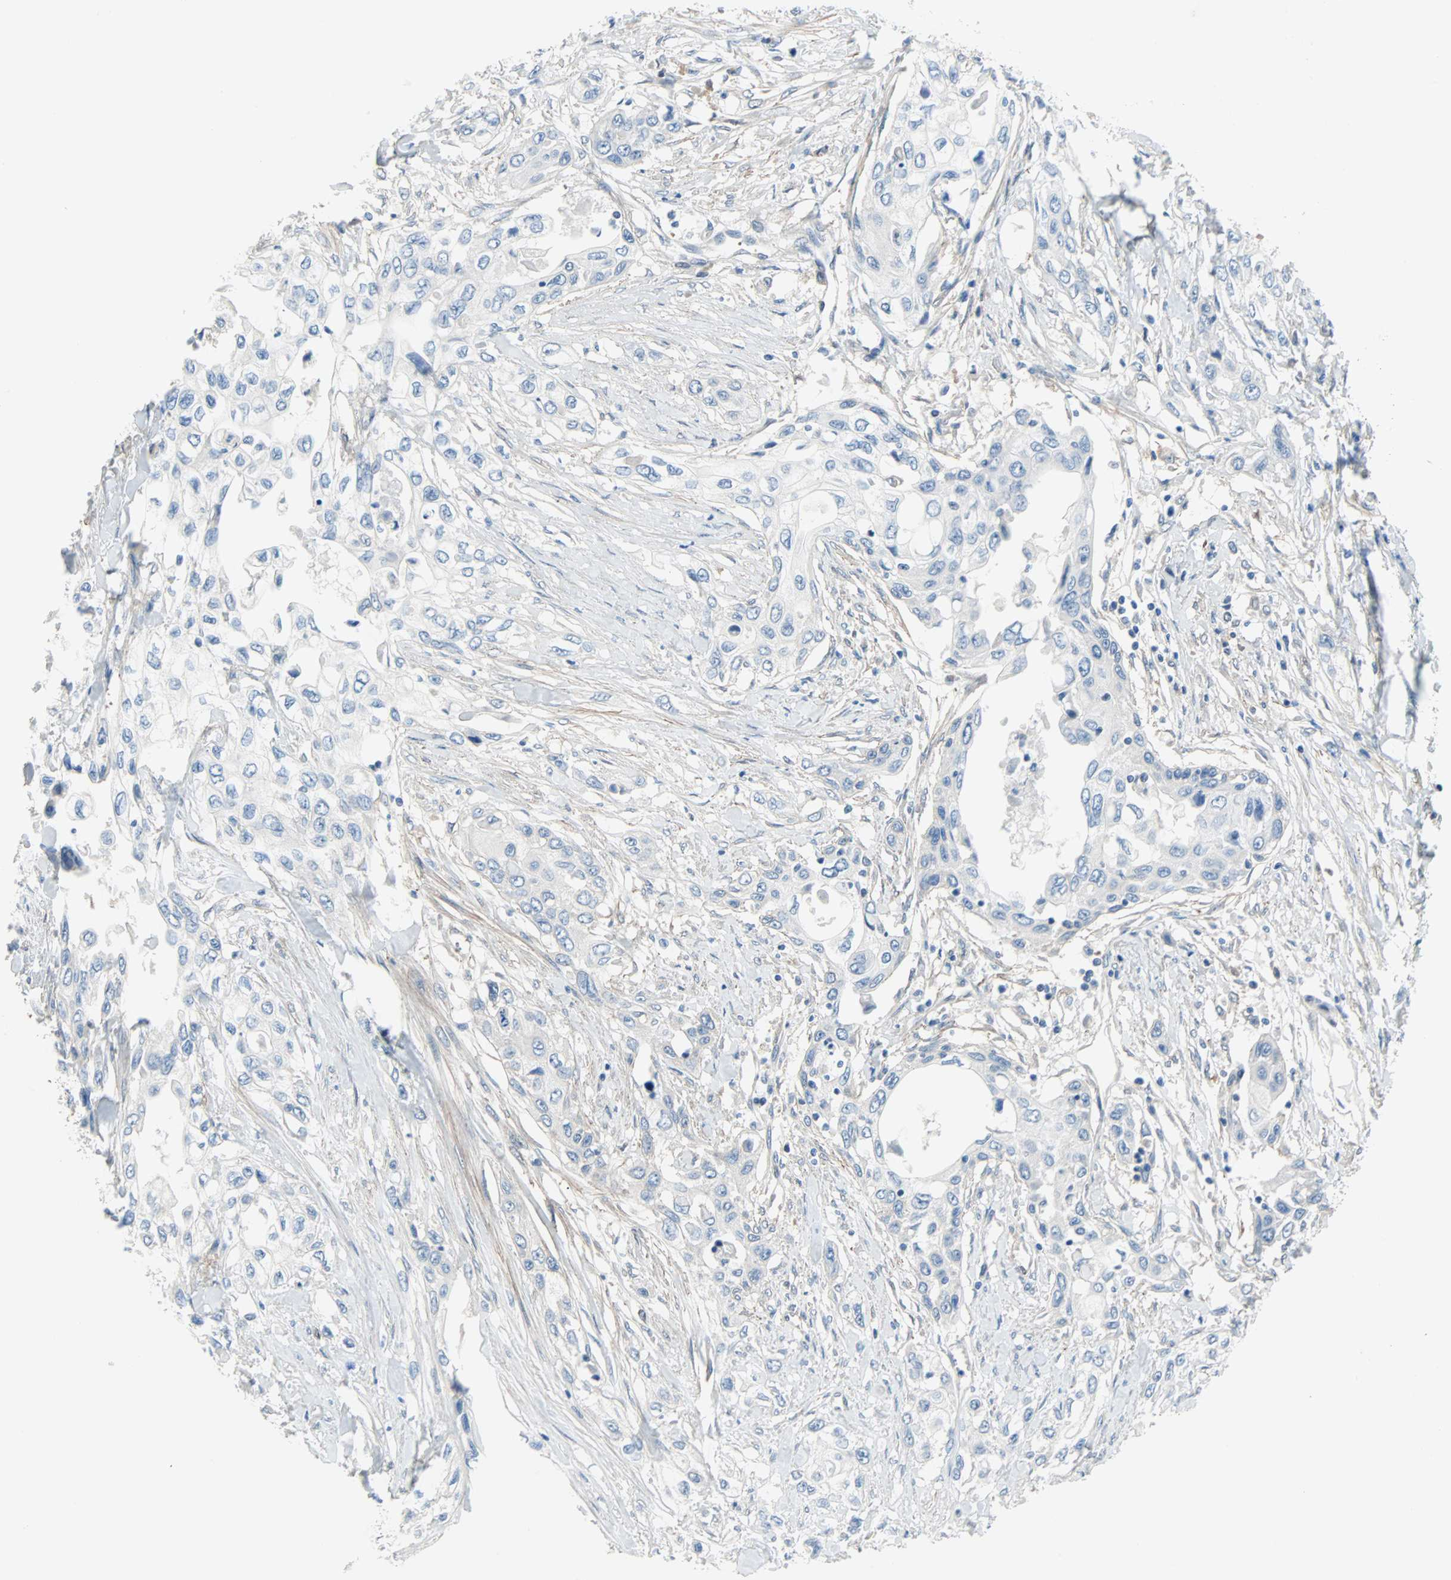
{"staining": {"intensity": "negative", "quantity": "none", "location": "none"}, "tissue": "pancreatic cancer", "cell_type": "Tumor cells", "image_type": "cancer", "snomed": [{"axis": "morphology", "description": "Adenocarcinoma, NOS"}, {"axis": "topography", "description": "Pancreas"}], "caption": "DAB (3,3'-diaminobenzidine) immunohistochemical staining of pancreatic cancer exhibits no significant expression in tumor cells.", "gene": "TNFRSF12A", "patient": {"sex": "female", "age": 70}}